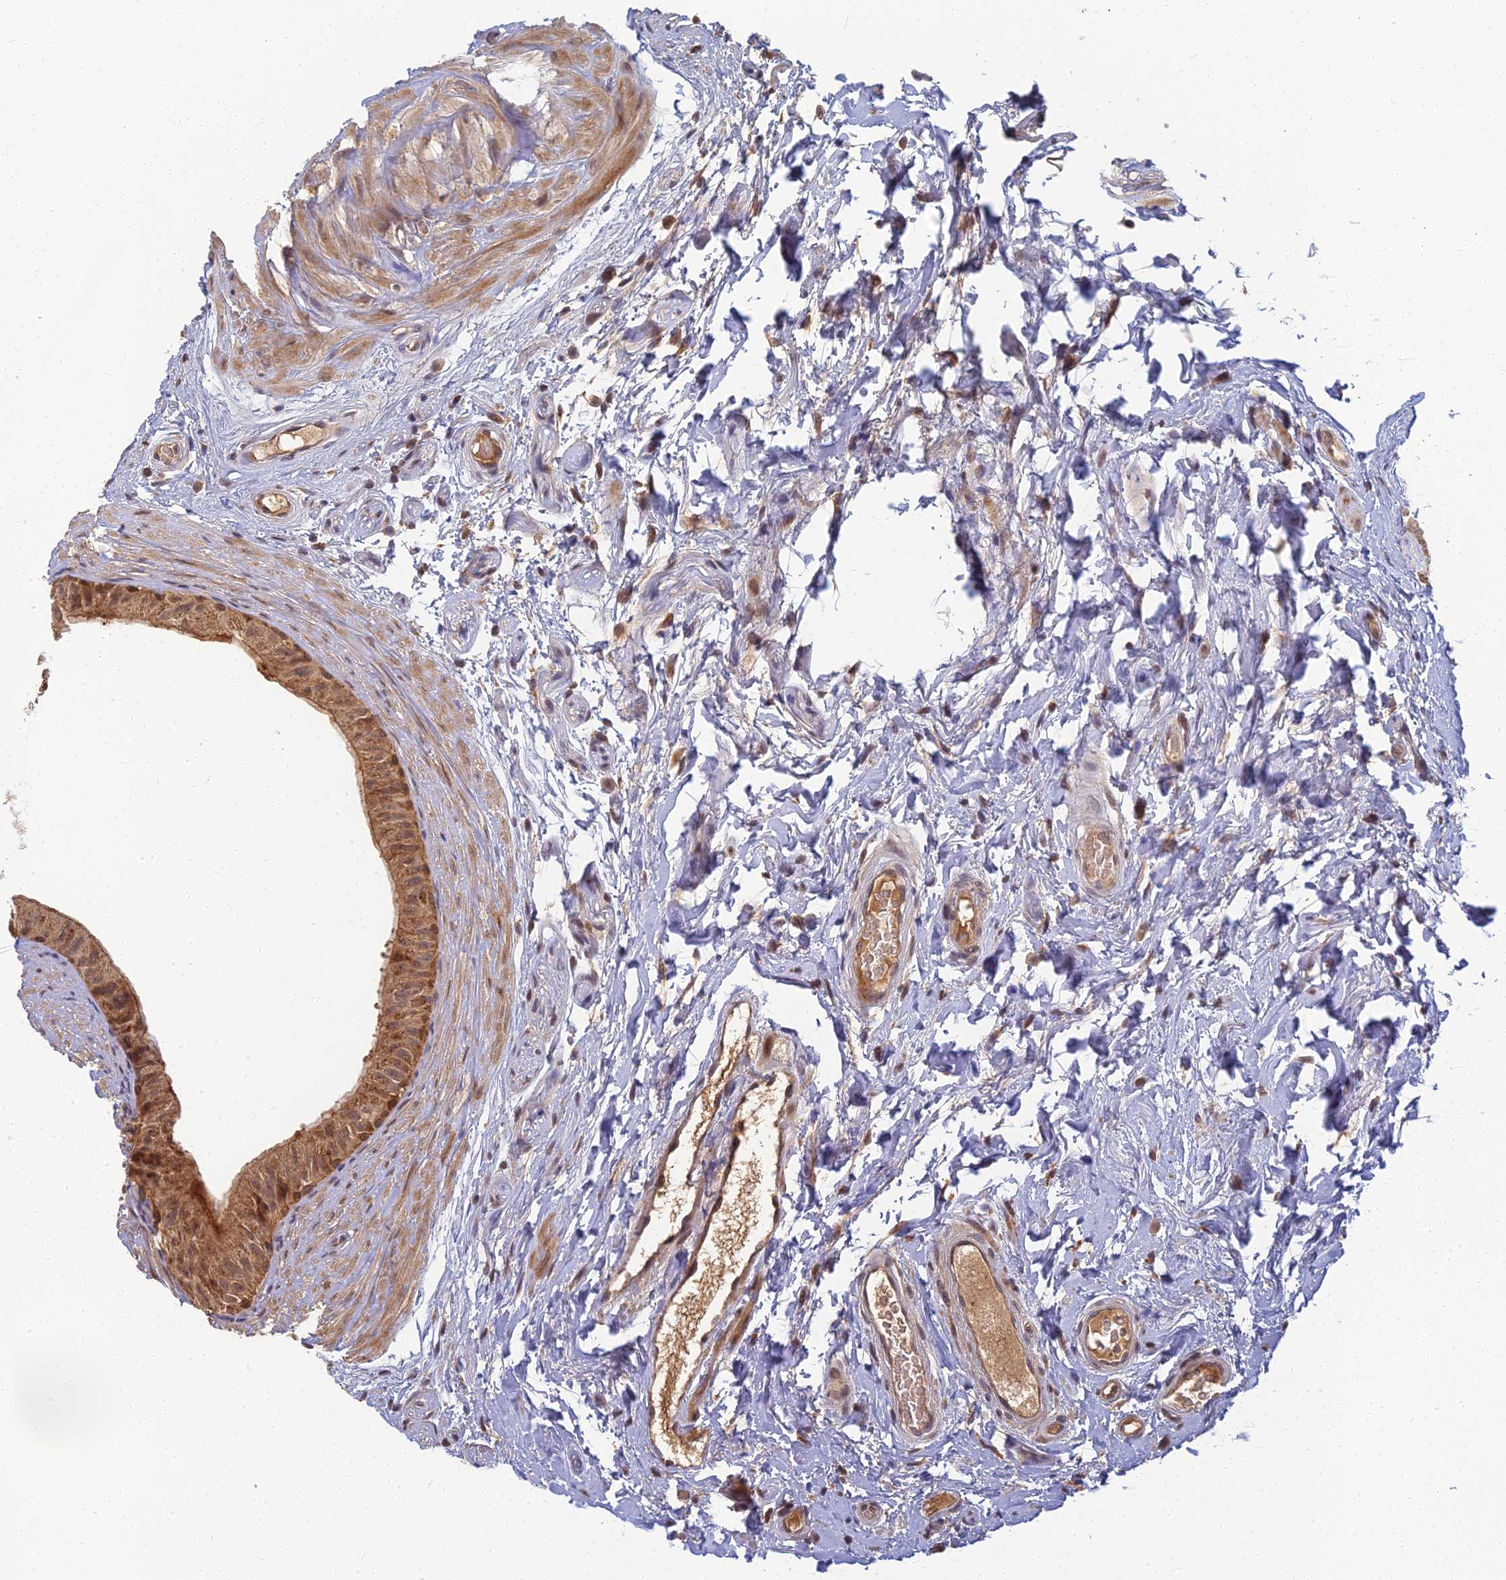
{"staining": {"intensity": "moderate", "quantity": ">75%", "location": "cytoplasmic/membranous"}, "tissue": "epididymis", "cell_type": "Glandular cells", "image_type": "normal", "snomed": [{"axis": "morphology", "description": "Normal tissue, NOS"}, {"axis": "topography", "description": "Epididymis"}], "caption": "Epididymis stained with a brown dye reveals moderate cytoplasmic/membranous positive expression in about >75% of glandular cells.", "gene": "RGL3", "patient": {"sex": "male", "age": 45}}